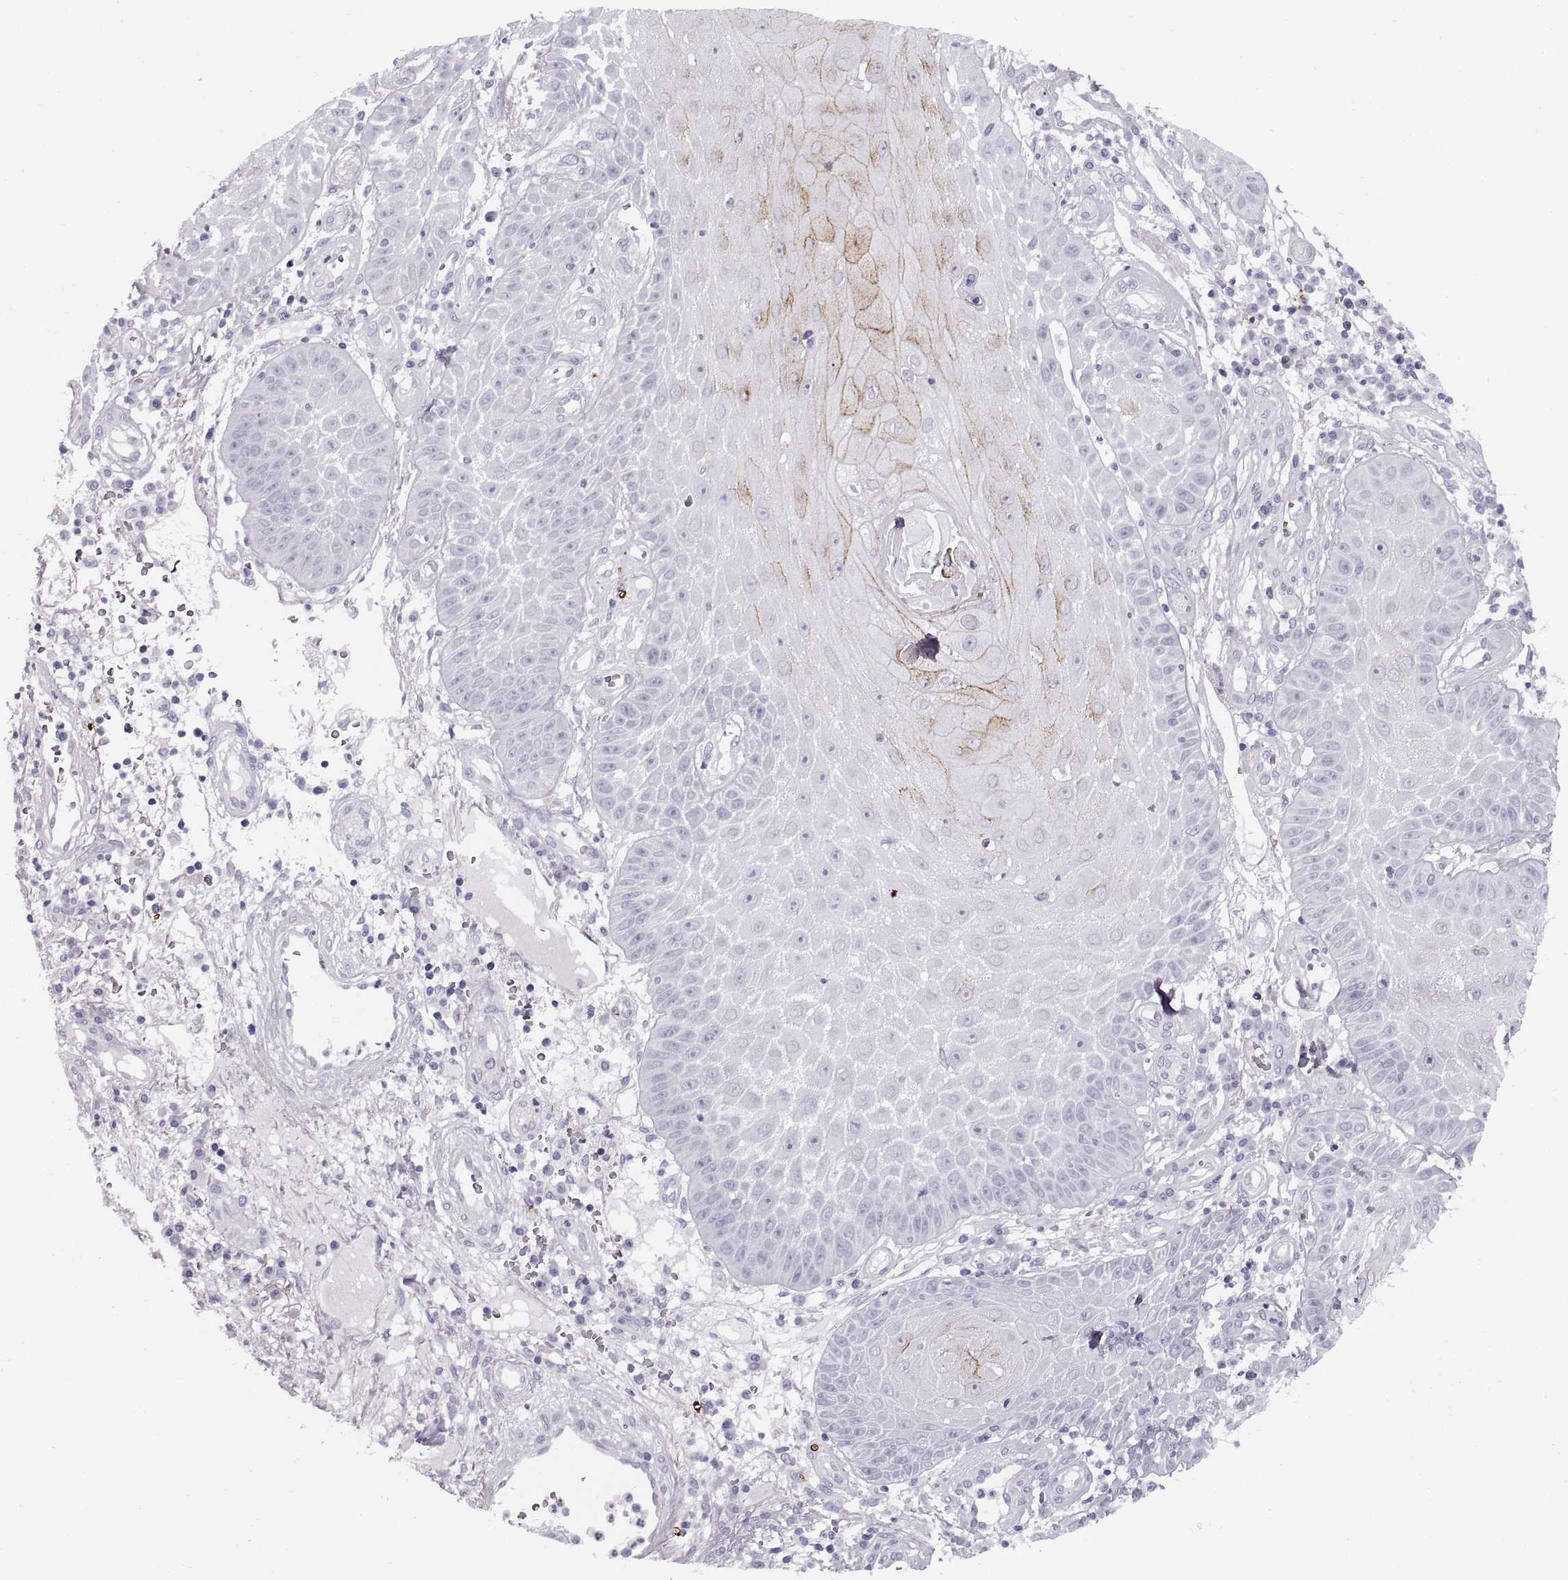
{"staining": {"intensity": "negative", "quantity": "none", "location": "none"}, "tissue": "skin cancer", "cell_type": "Tumor cells", "image_type": "cancer", "snomed": [{"axis": "morphology", "description": "Squamous cell carcinoma, NOS"}, {"axis": "topography", "description": "Skin"}], "caption": "Immunohistochemical staining of skin cancer shows no significant expression in tumor cells. (DAB IHC, high magnification).", "gene": "CALCR", "patient": {"sex": "male", "age": 70}}